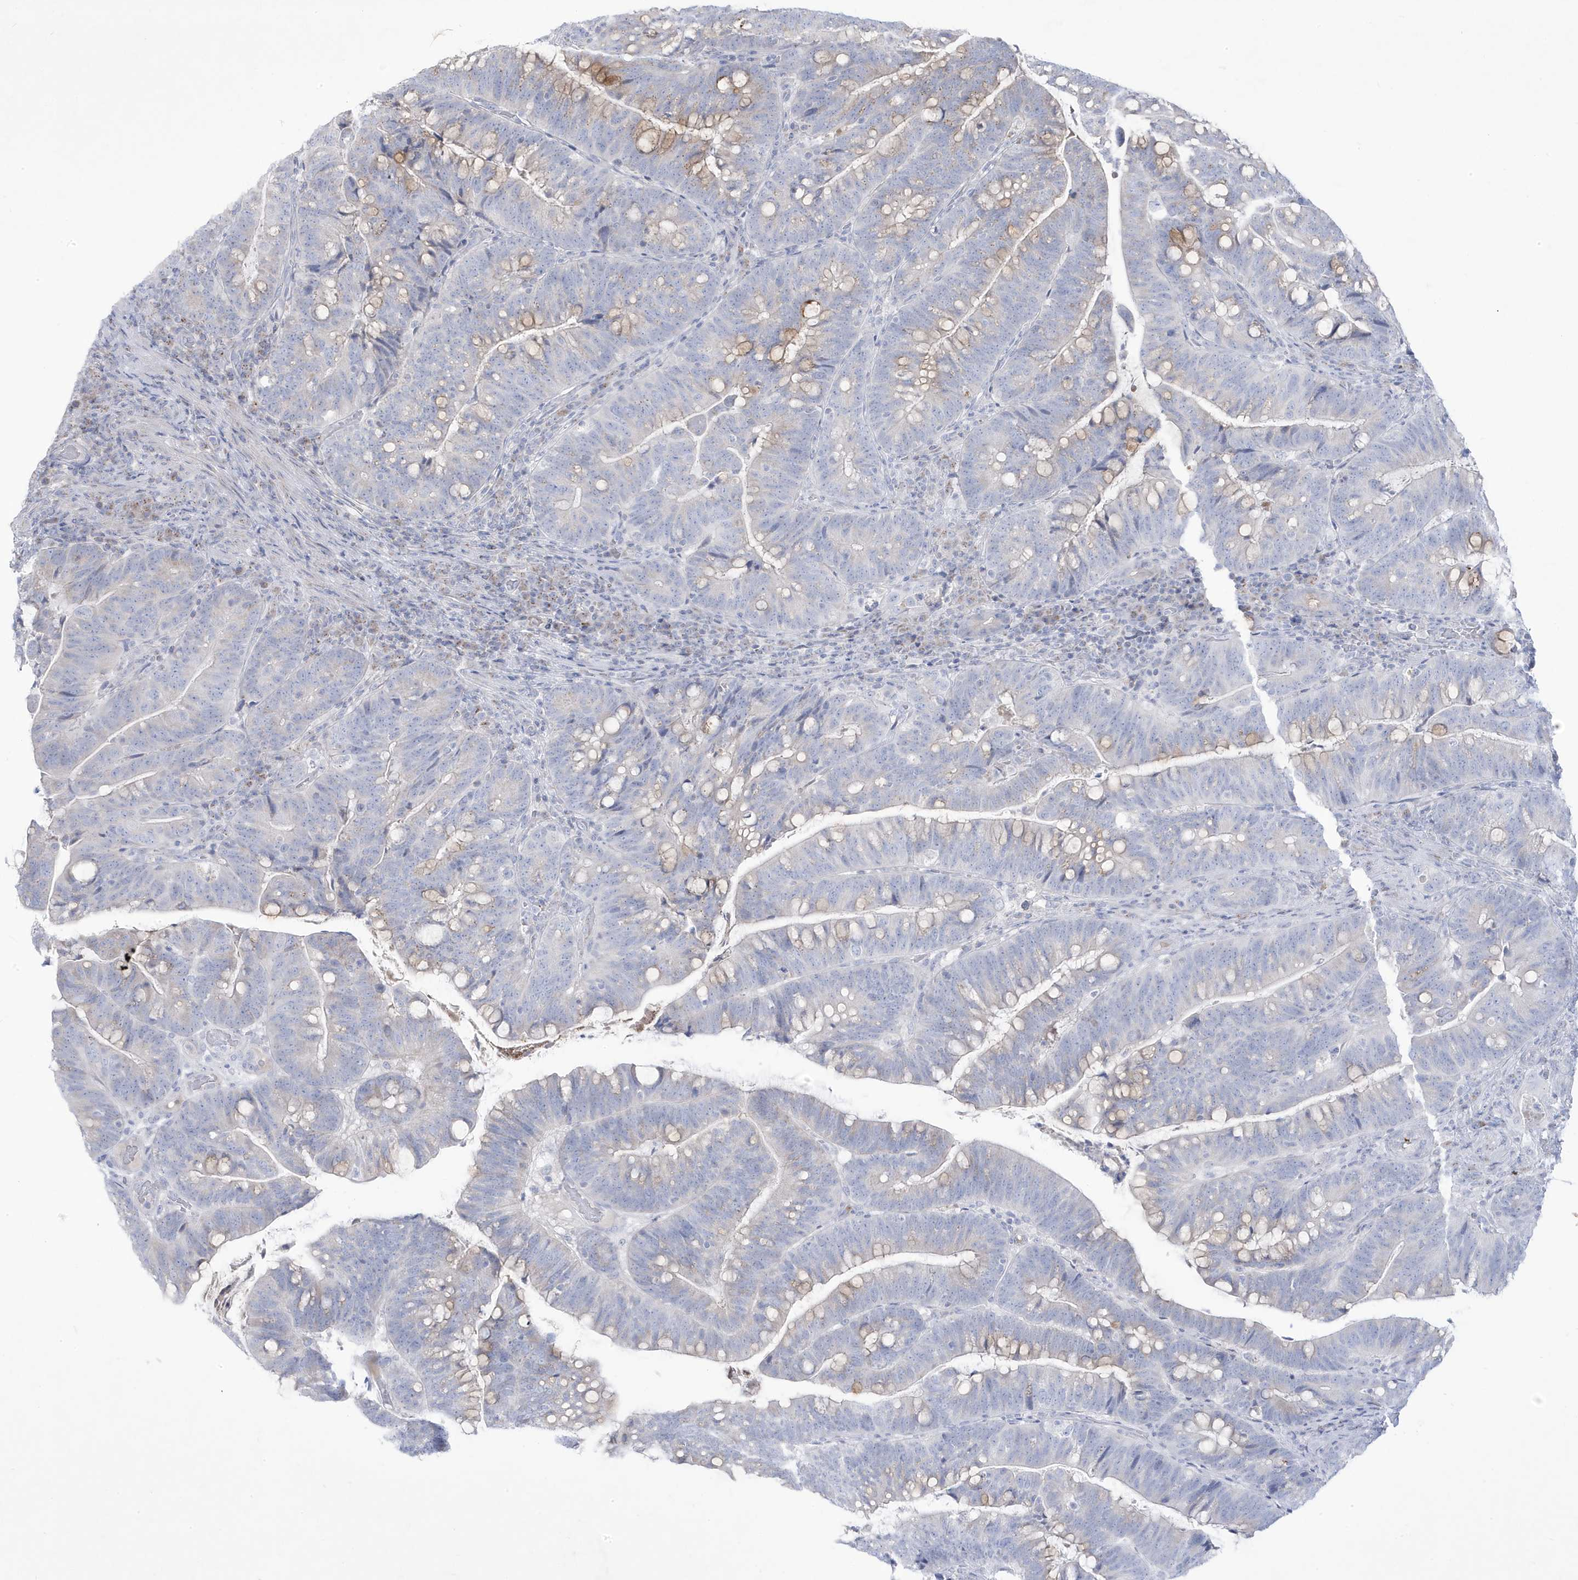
{"staining": {"intensity": "weak", "quantity": "<25%", "location": "cytoplasmic/membranous"}, "tissue": "colorectal cancer", "cell_type": "Tumor cells", "image_type": "cancer", "snomed": [{"axis": "morphology", "description": "Adenocarcinoma, NOS"}, {"axis": "topography", "description": "Colon"}], "caption": "Protein analysis of colorectal cancer demonstrates no significant positivity in tumor cells.", "gene": "ADAMTSL3", "patient": {"sex": "female", "age": 66}}